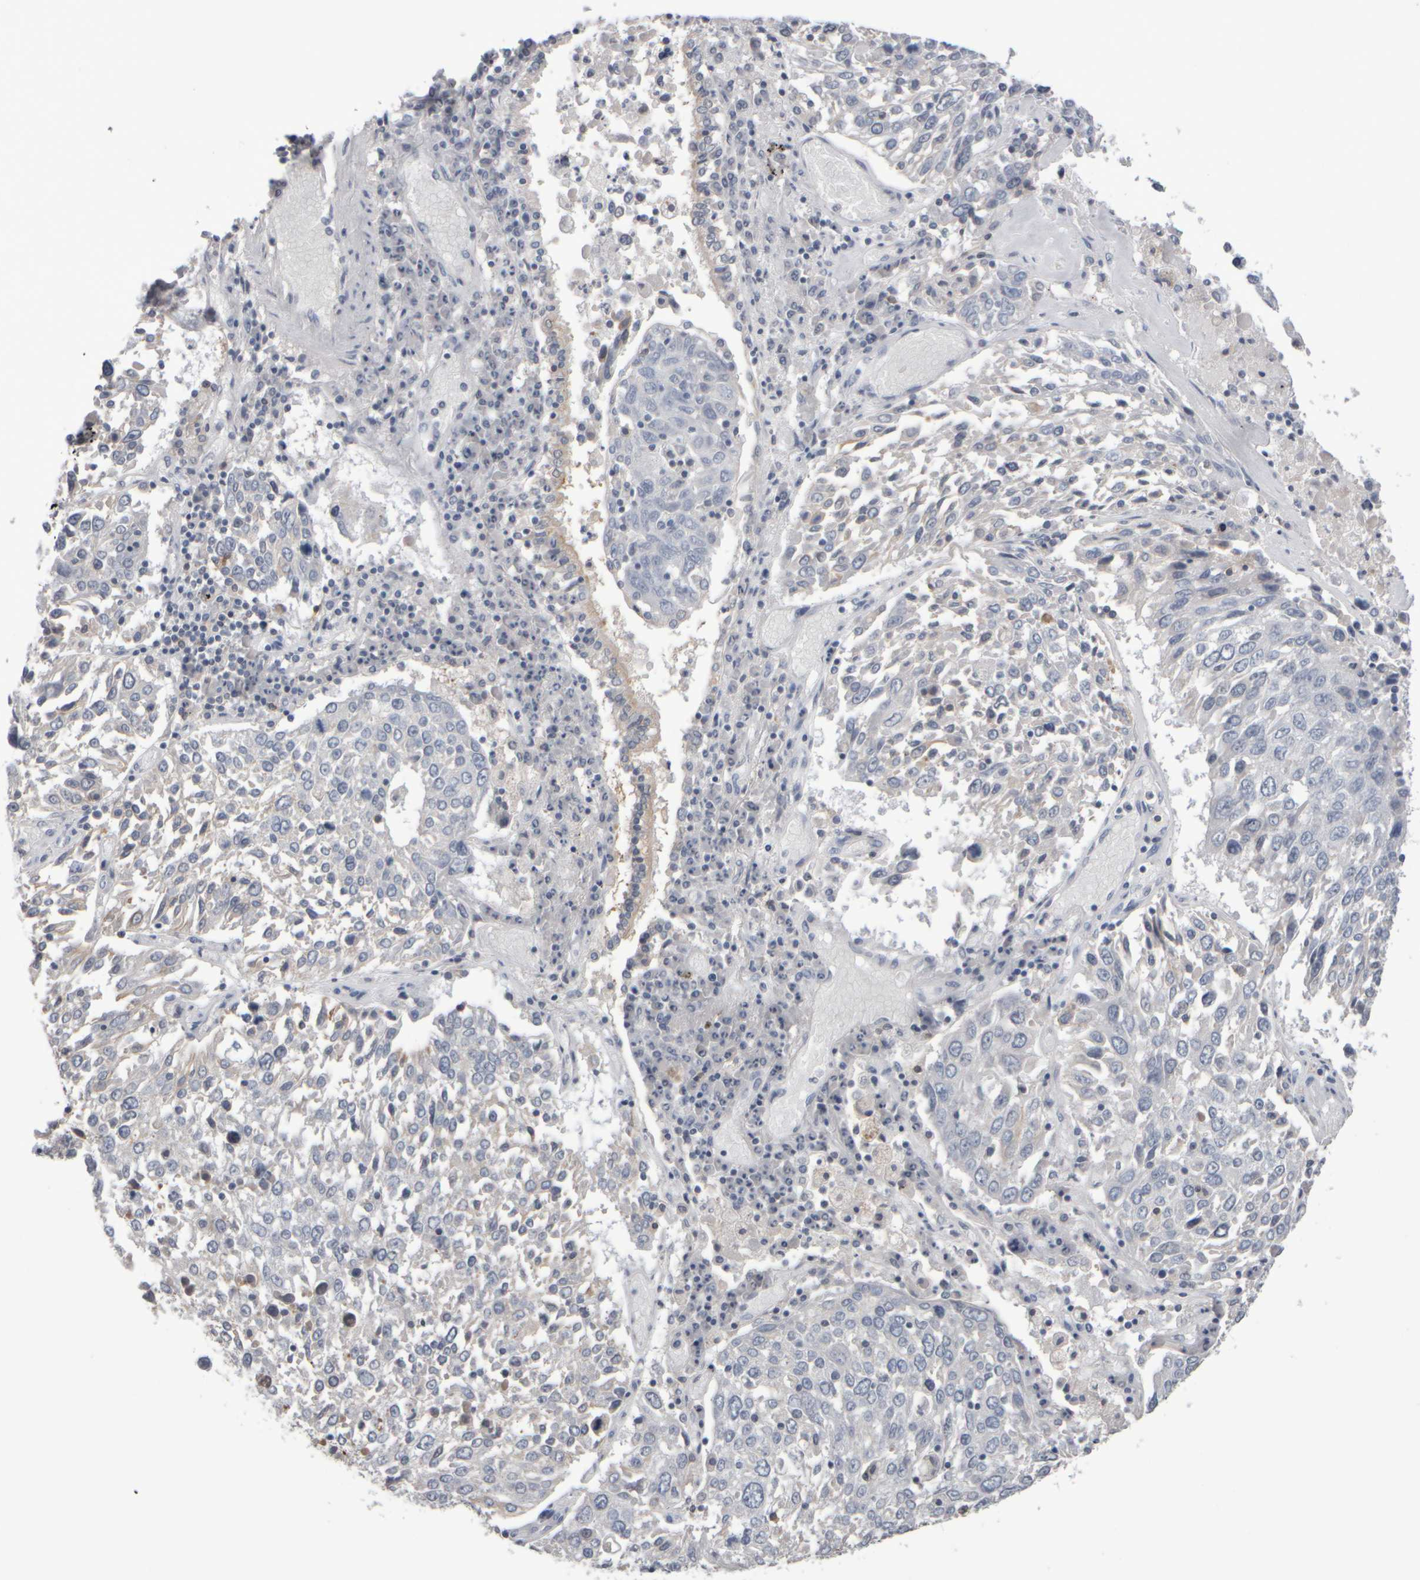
{"staining": {"intensity": "negative", "quantity": "none", "location": "none"}, "tissue": "lung cancer", "cell_type": "Tumor cells", "image_type": "cancer", "snomed": [{"axis": "morphology", "description": "Squamous cell carcinoma, NOS"}, {"axis": "topography", "description": "Lung"}], "caption": "Lung cancer (squamous cell carcinoma) was stained to show a protein in brown. There is no significant staining in tumor cells.", "gene": "EPHX2", "patient": {"sex": "male", "age": 65}}